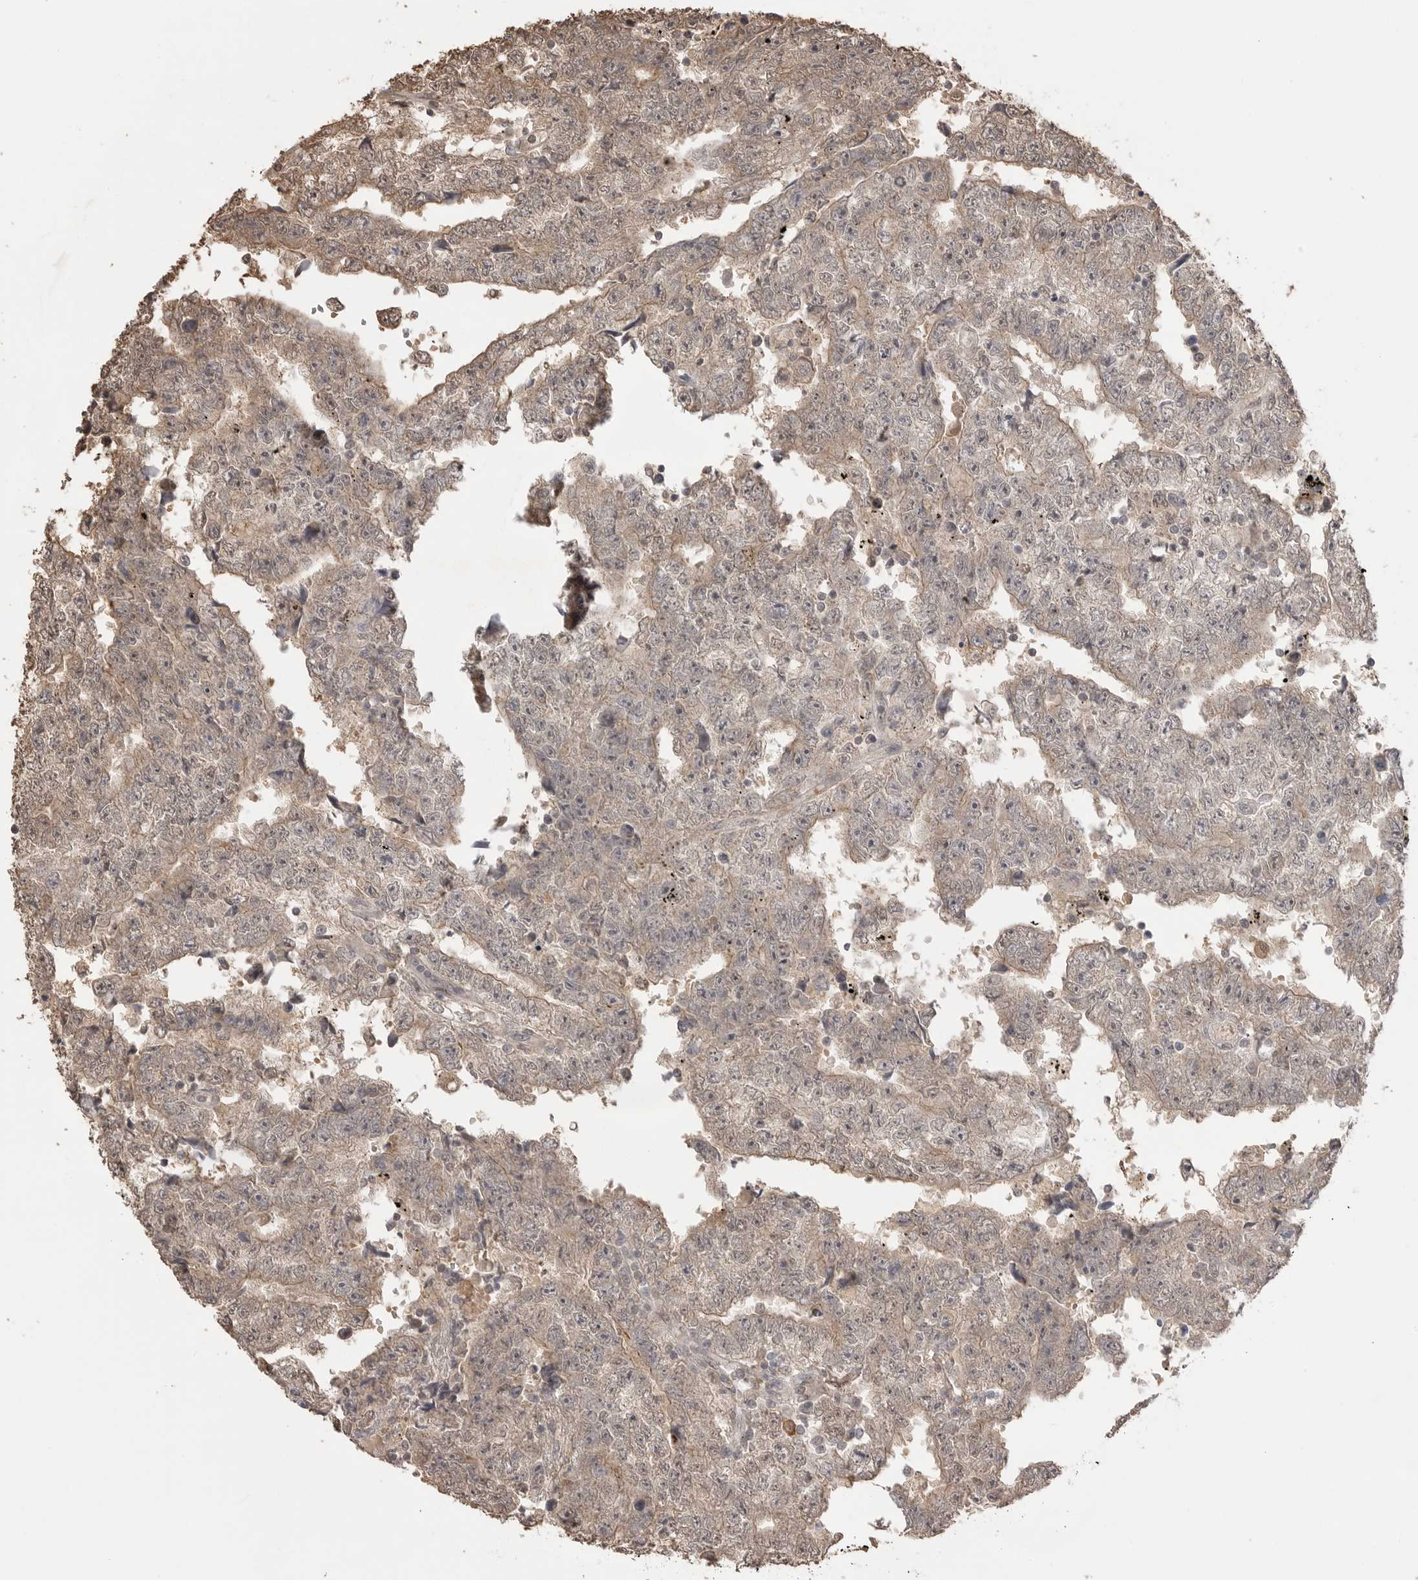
{"staining": {"intensity": "weak", "quantity": "25%-75%", "location": "cytoplasmic/membranous"}, "tissue": "testis cancer", "cell_type": "Tumor cells", "image_type": "cancer", "snomed": [{"axis": "morphology", "description": "Carcinoma, Embryonal, NOS"}, {"axis": "topography", "description": "Testis"}], "caption": "Testis cancer (embryonal carcinoma) stained for a protein exhibits weak cytoplasmic/membranous positivity in tumor cells.", "gene": "ASPSCR1", "patient": {"sex": "male", "age": 25}}